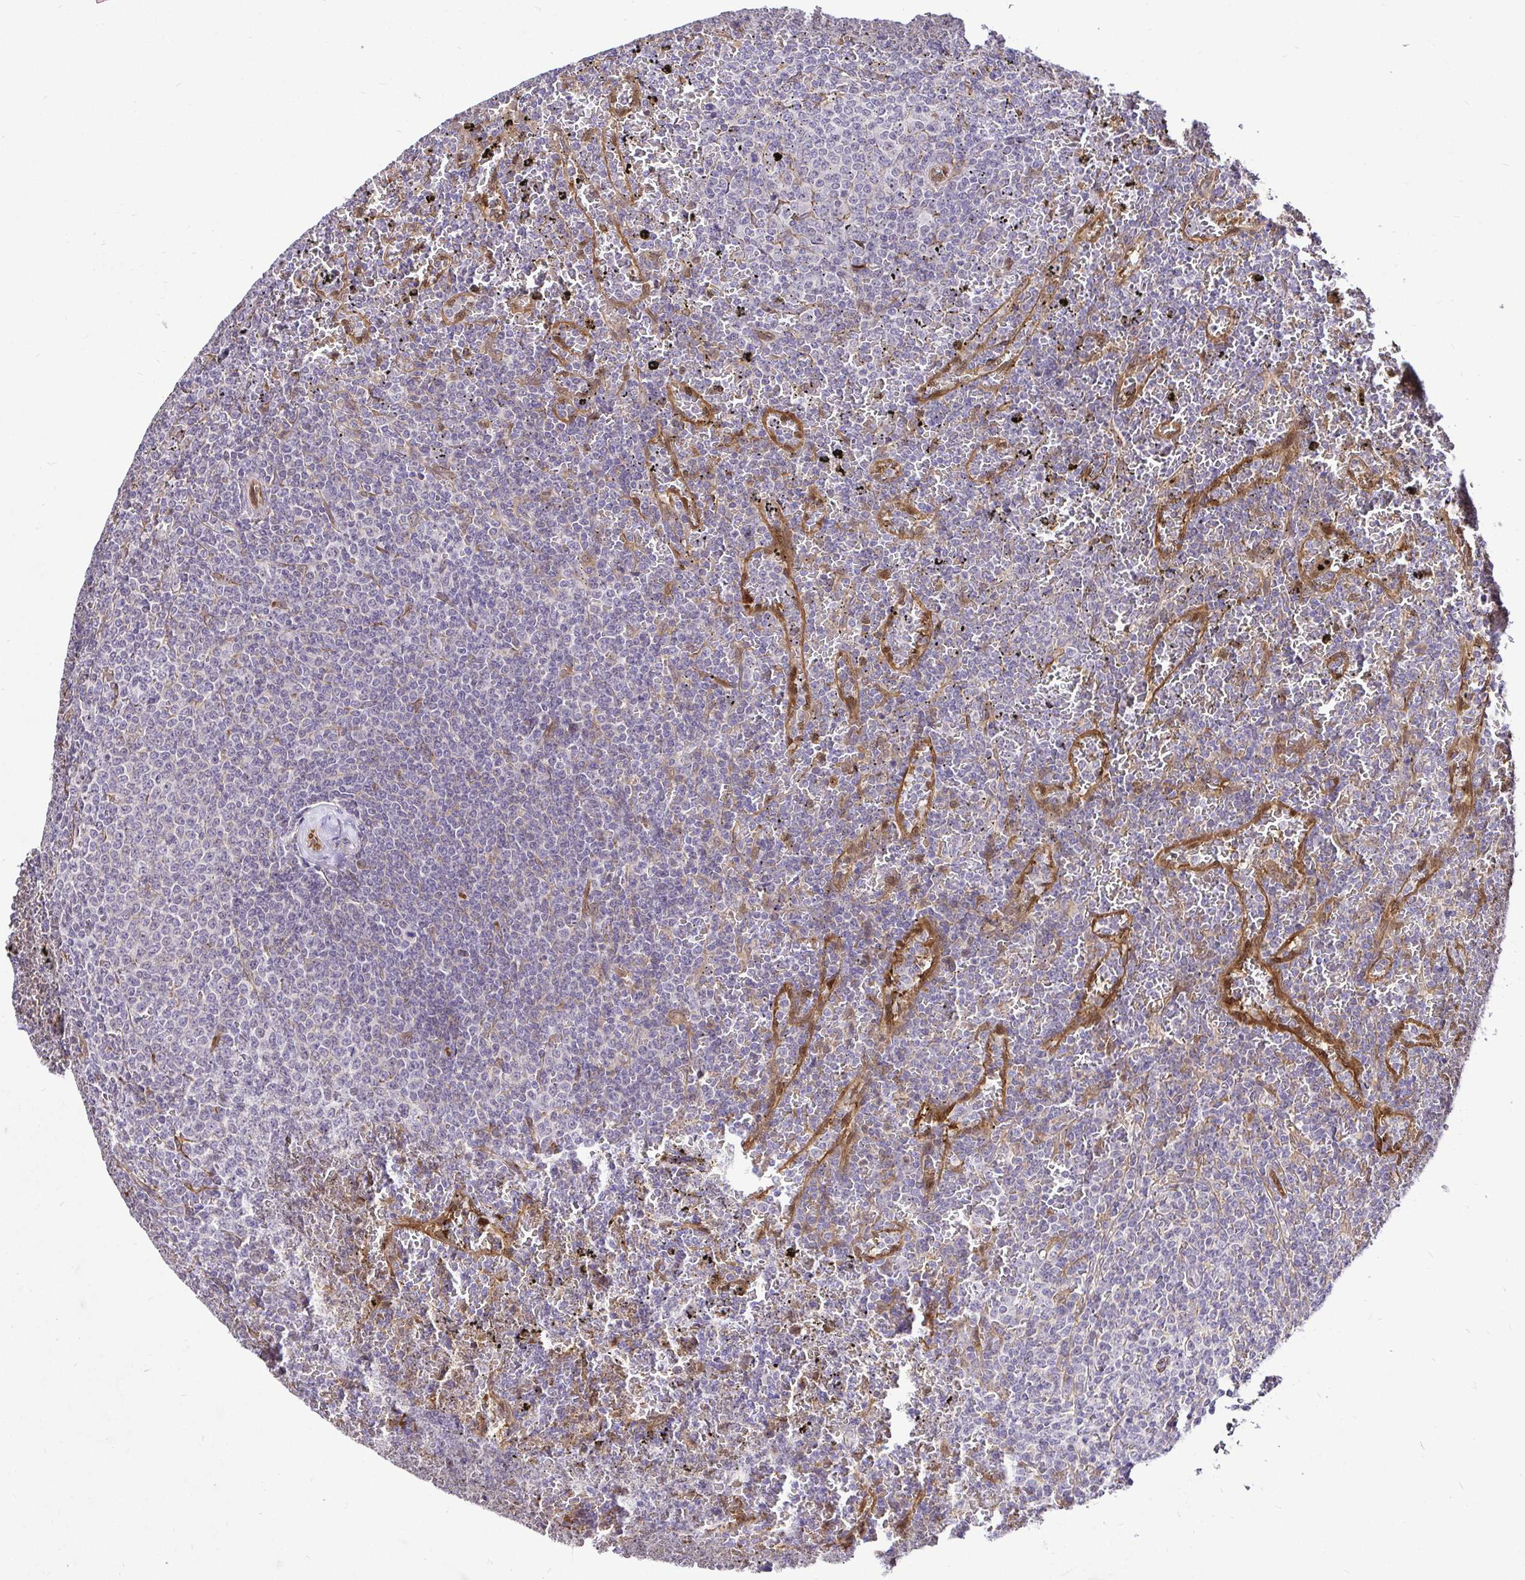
{"staining": {"intensity": "negative", "quantity": "none", "location": "none"}, "tissue": "lymphoma", "cell_type": "Tumor cells", "image_type": "cancer", "snomed": [{"axis": "morphology", "description": "Malignant lymphoma, non-Hodgkin's type, Low grade"}, {"axis": "topography", "description": "Spleen"}], "caption": "Tumor cells show no significant positivity in lymphoma.", "gene": "CCDC122", "patient": {"sex": "female", "age": 77}}